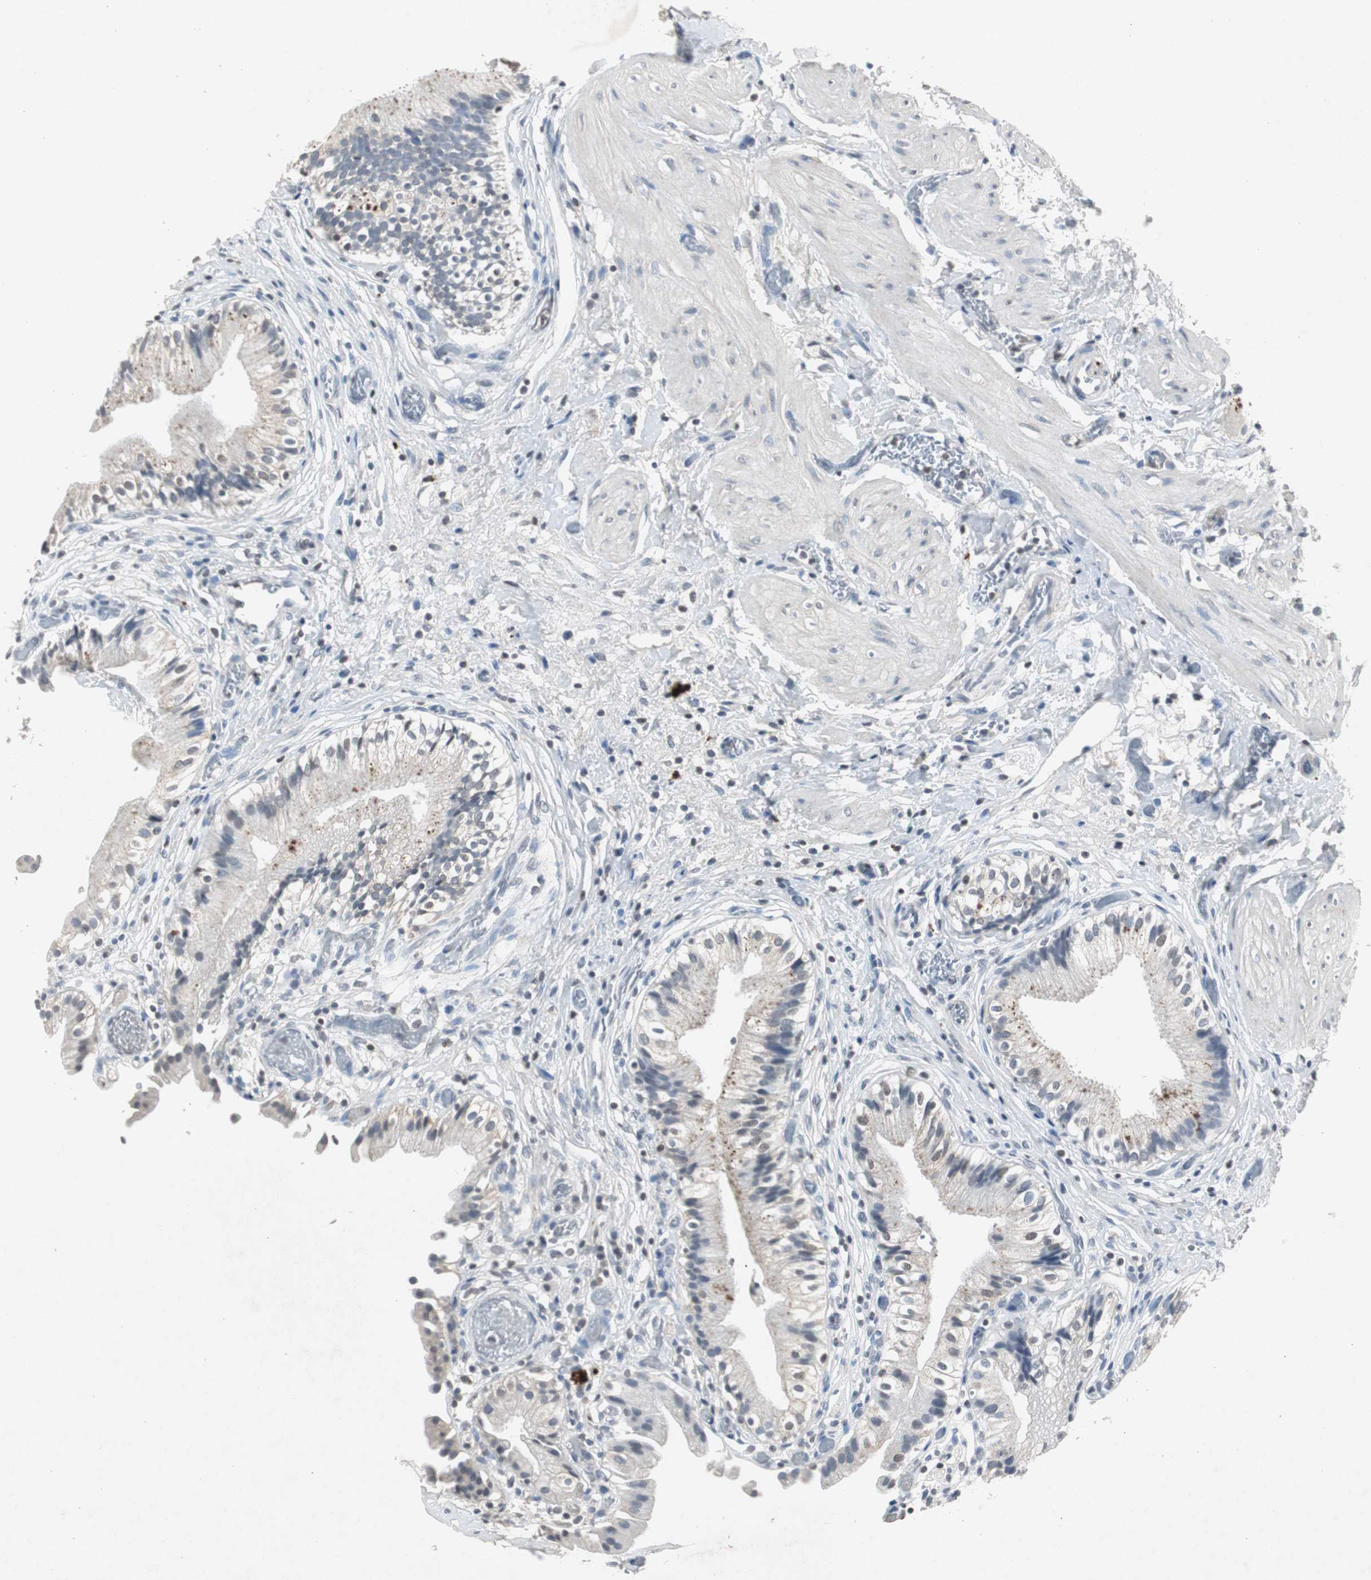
{"staining": {"intensity": "weak", "quantity": "25%-75%", "location": "cytoplasmic/membranous,nuclear"}, "tissue": "gallbladder", "cell_type": "Glandular cells", "image_type": "normal", "snomed": [{"axis": "morphology", "description": "Normal tissue, NOS"}, {"axis": "topography", "description": "Gallbladder"}], "caption": "Weak cytoplasmic/membranous,nuclear staining for a protein is identified in approximately 25%-75% of glandular cells of normal gallbladder using IHC.", "gene": "ADNP2", "patient": {"sex": "male", "age": 65}}